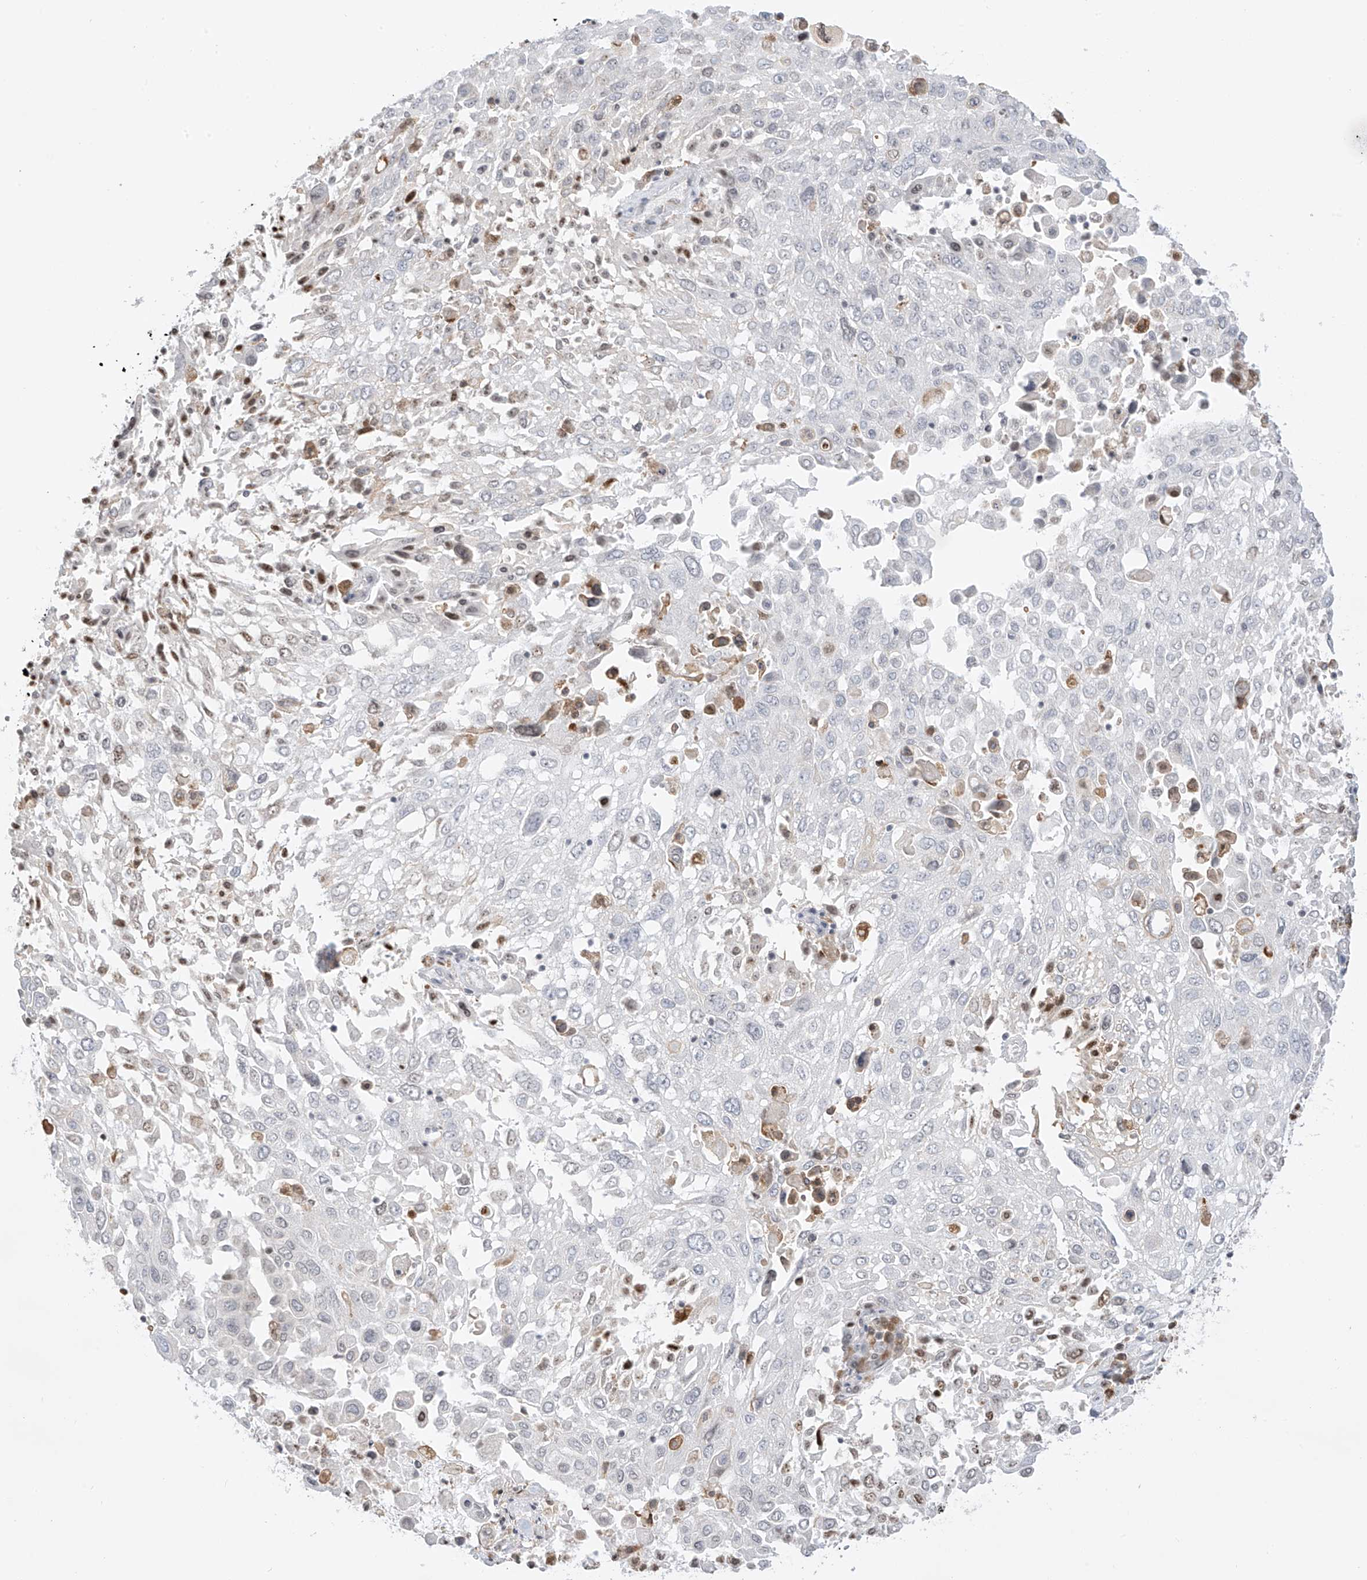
{"staining": {"intensity": "negative", "quantity": "none", "location": "none"}, "tissue": "lung cancer", "cell_type": "Tumor cells", "image_type": "cancer", "snomed": [{"axis": "morphology", "description": "Squamous cell carcinoma, NOS"}, {"axis": "topography", "description": "Lung"}], "caption": "There is no significant positivity in tumor cells of squamous cell carcinoma (lung).", "gene": "TBXAS1", "patient": {"sex": "male", "age": 65}}